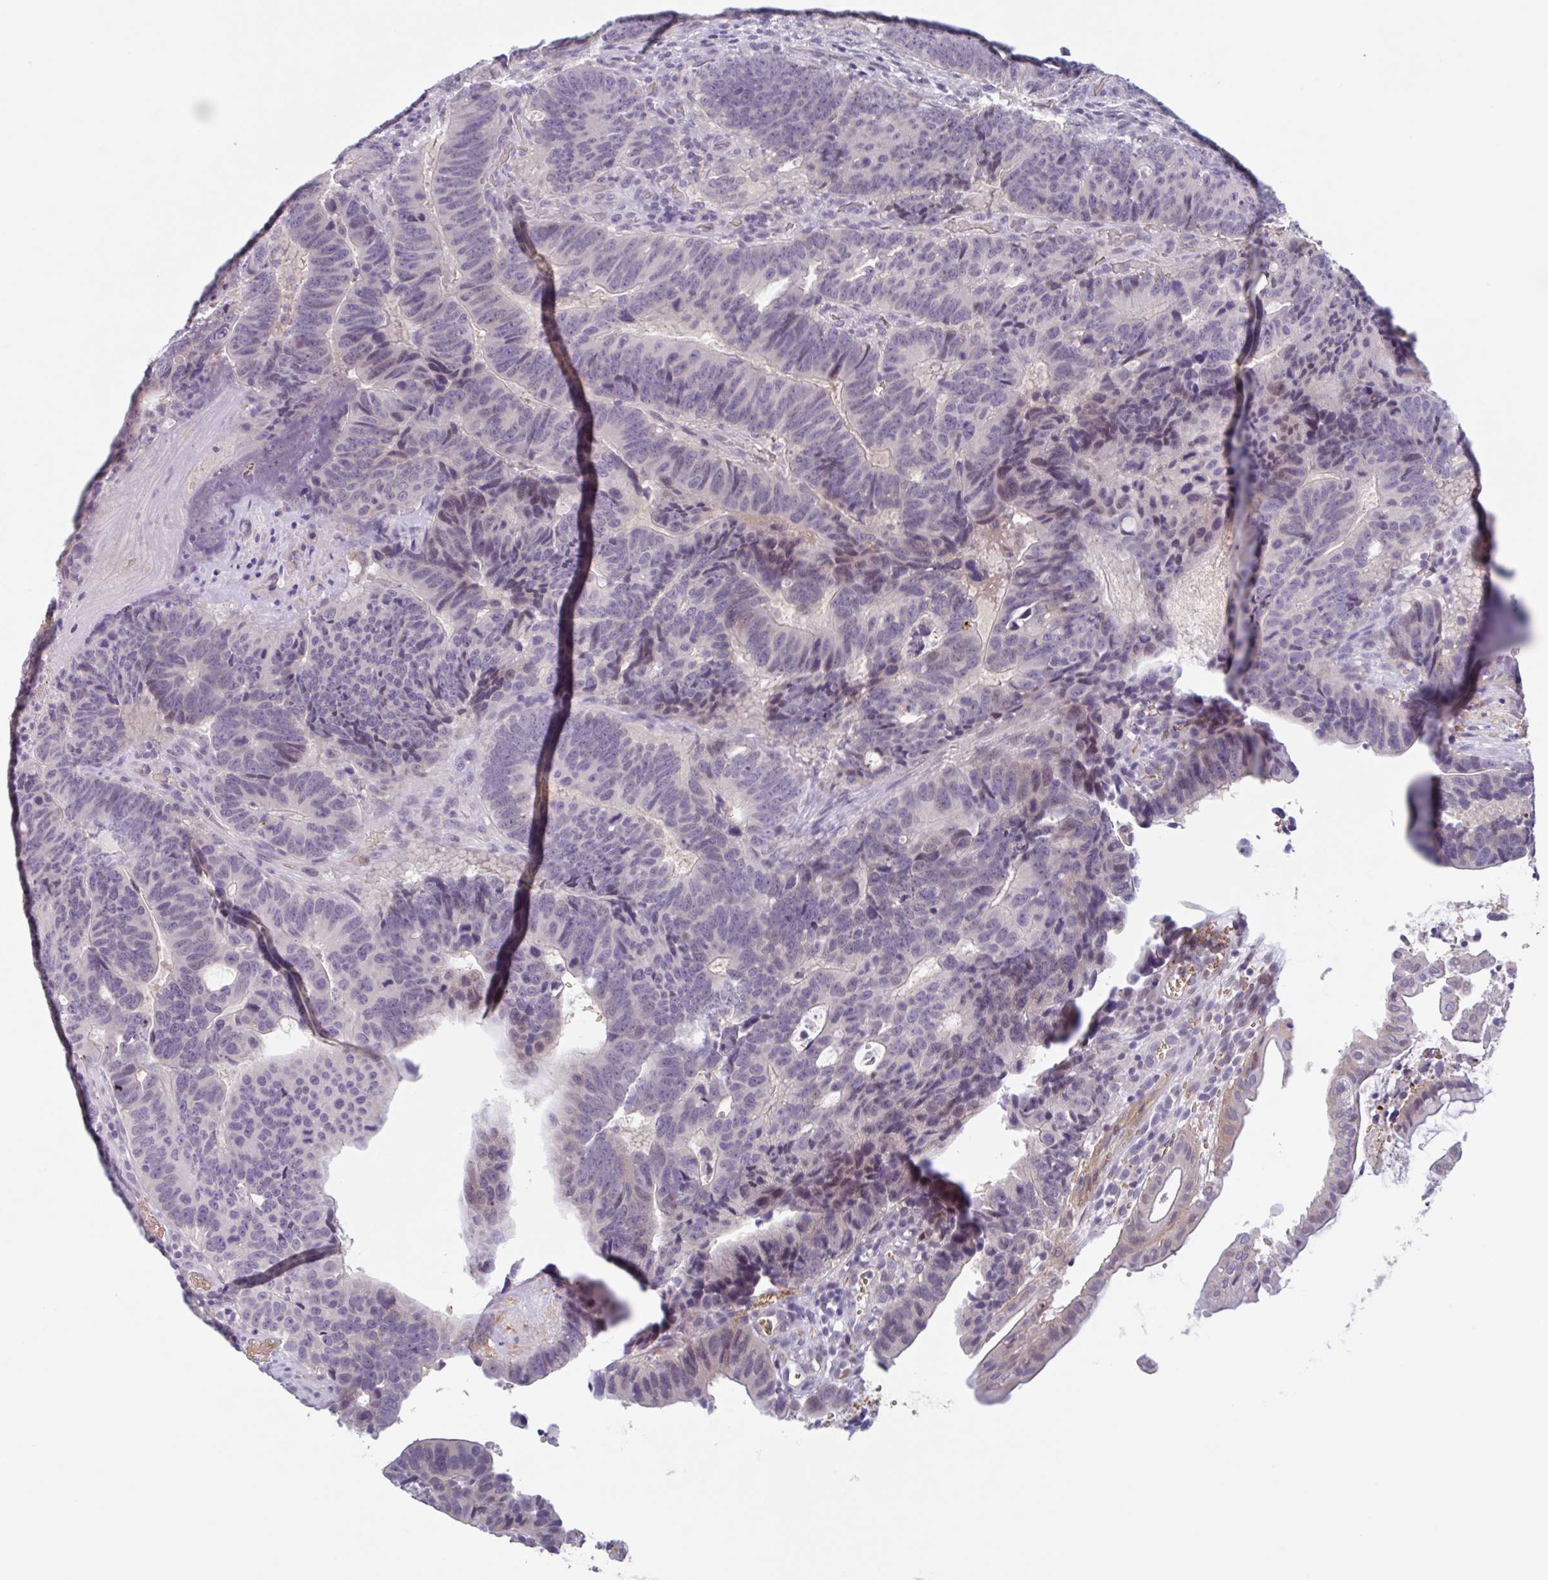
{"staining": {"intensity": "negative", "quantity": "none", "location": "none"}, "tissue": "colorectal cancer", "cell_type": "Tumor cells", "image_type": "cancer", "snomed": [{"axis": "morphology", "description": "Adenocarcinoma, NOS"}, {"axis": "topography", "description": "Colon"}], "caption": "Adenocarcinoma (colorectal) stained for a protein using IHC displays no expression tumor cells.", "gene": "RHAG", "patient": {"sex": "male", "age": 62}}